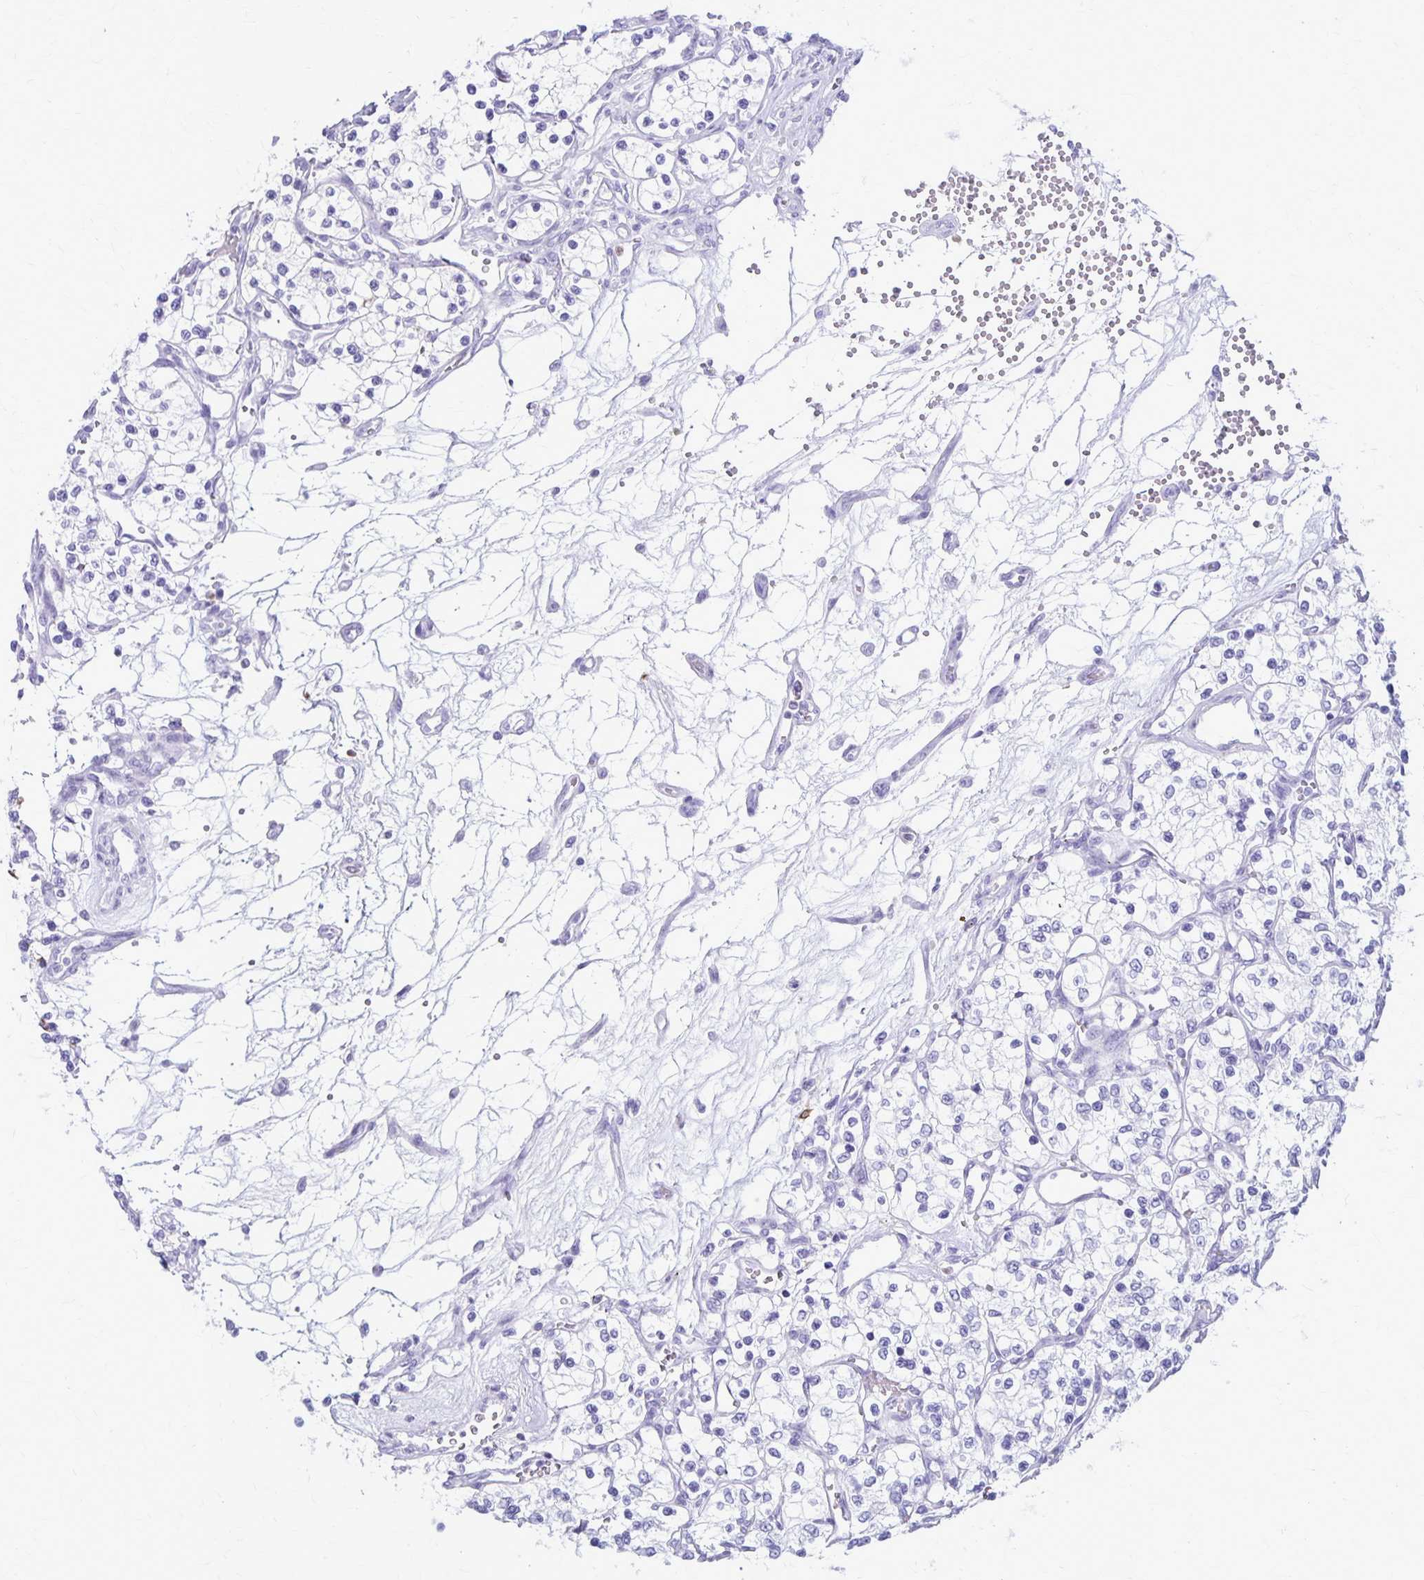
{"staining": {"intensity": "negative", "quantity": "none", "location": "none"}, "tissue": "renal cancer", "cell_type": "Tumor cells", "image_type": "cancer", "snomed": [{"axis": "morphology", "description": "Adenocarcinoma, NOS"}, {"axis": "topography", "description": "Kidney"}], "caption": "Protein analysis of renal cancer shows no significant staining in tumor cells.", "gene": "RTN1", "patient": {"sex": "female", "age": 69}}